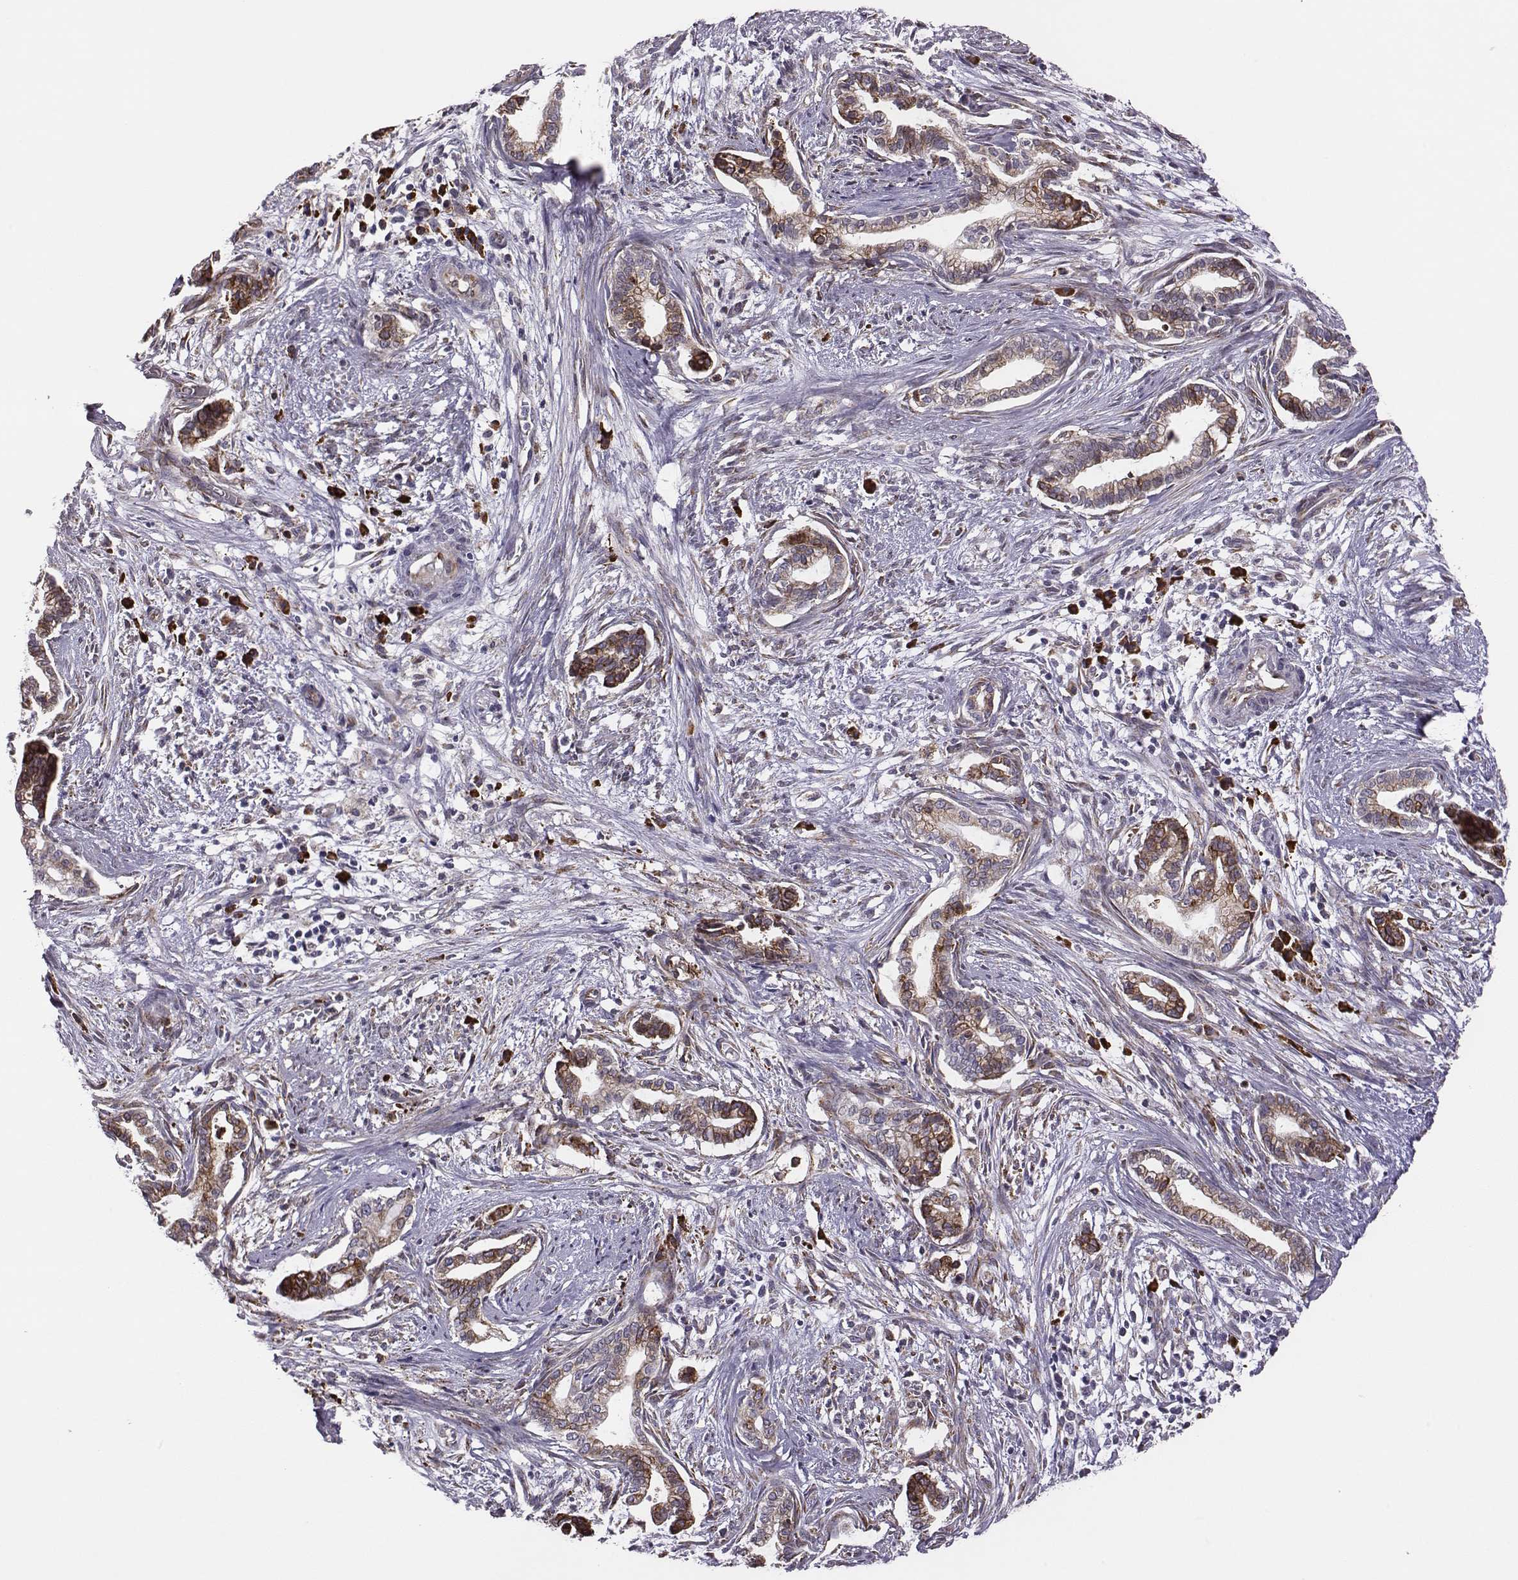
{"staining": {"intensity": "strong", "quantity": ">75%", "location": "cytoplasmic/membranous"}, "tissue": "cervical cancer", "cell_type": "Tumor cells", "image_type": "cancer", "snomed": [{"axis": "morphology", "description": "Adenocarcinoma, NOS"}, {"axis": "topography", "description": "Cervix"}], "caption": "Immunohistochemical staining of adenocarcinoma (cervical) reveals strong cytoplasmic/membranous protein expression in approximately >75% of tumor cells.", "gene": "SELENOI", "patient": {"sex": "female", "age": 62}}